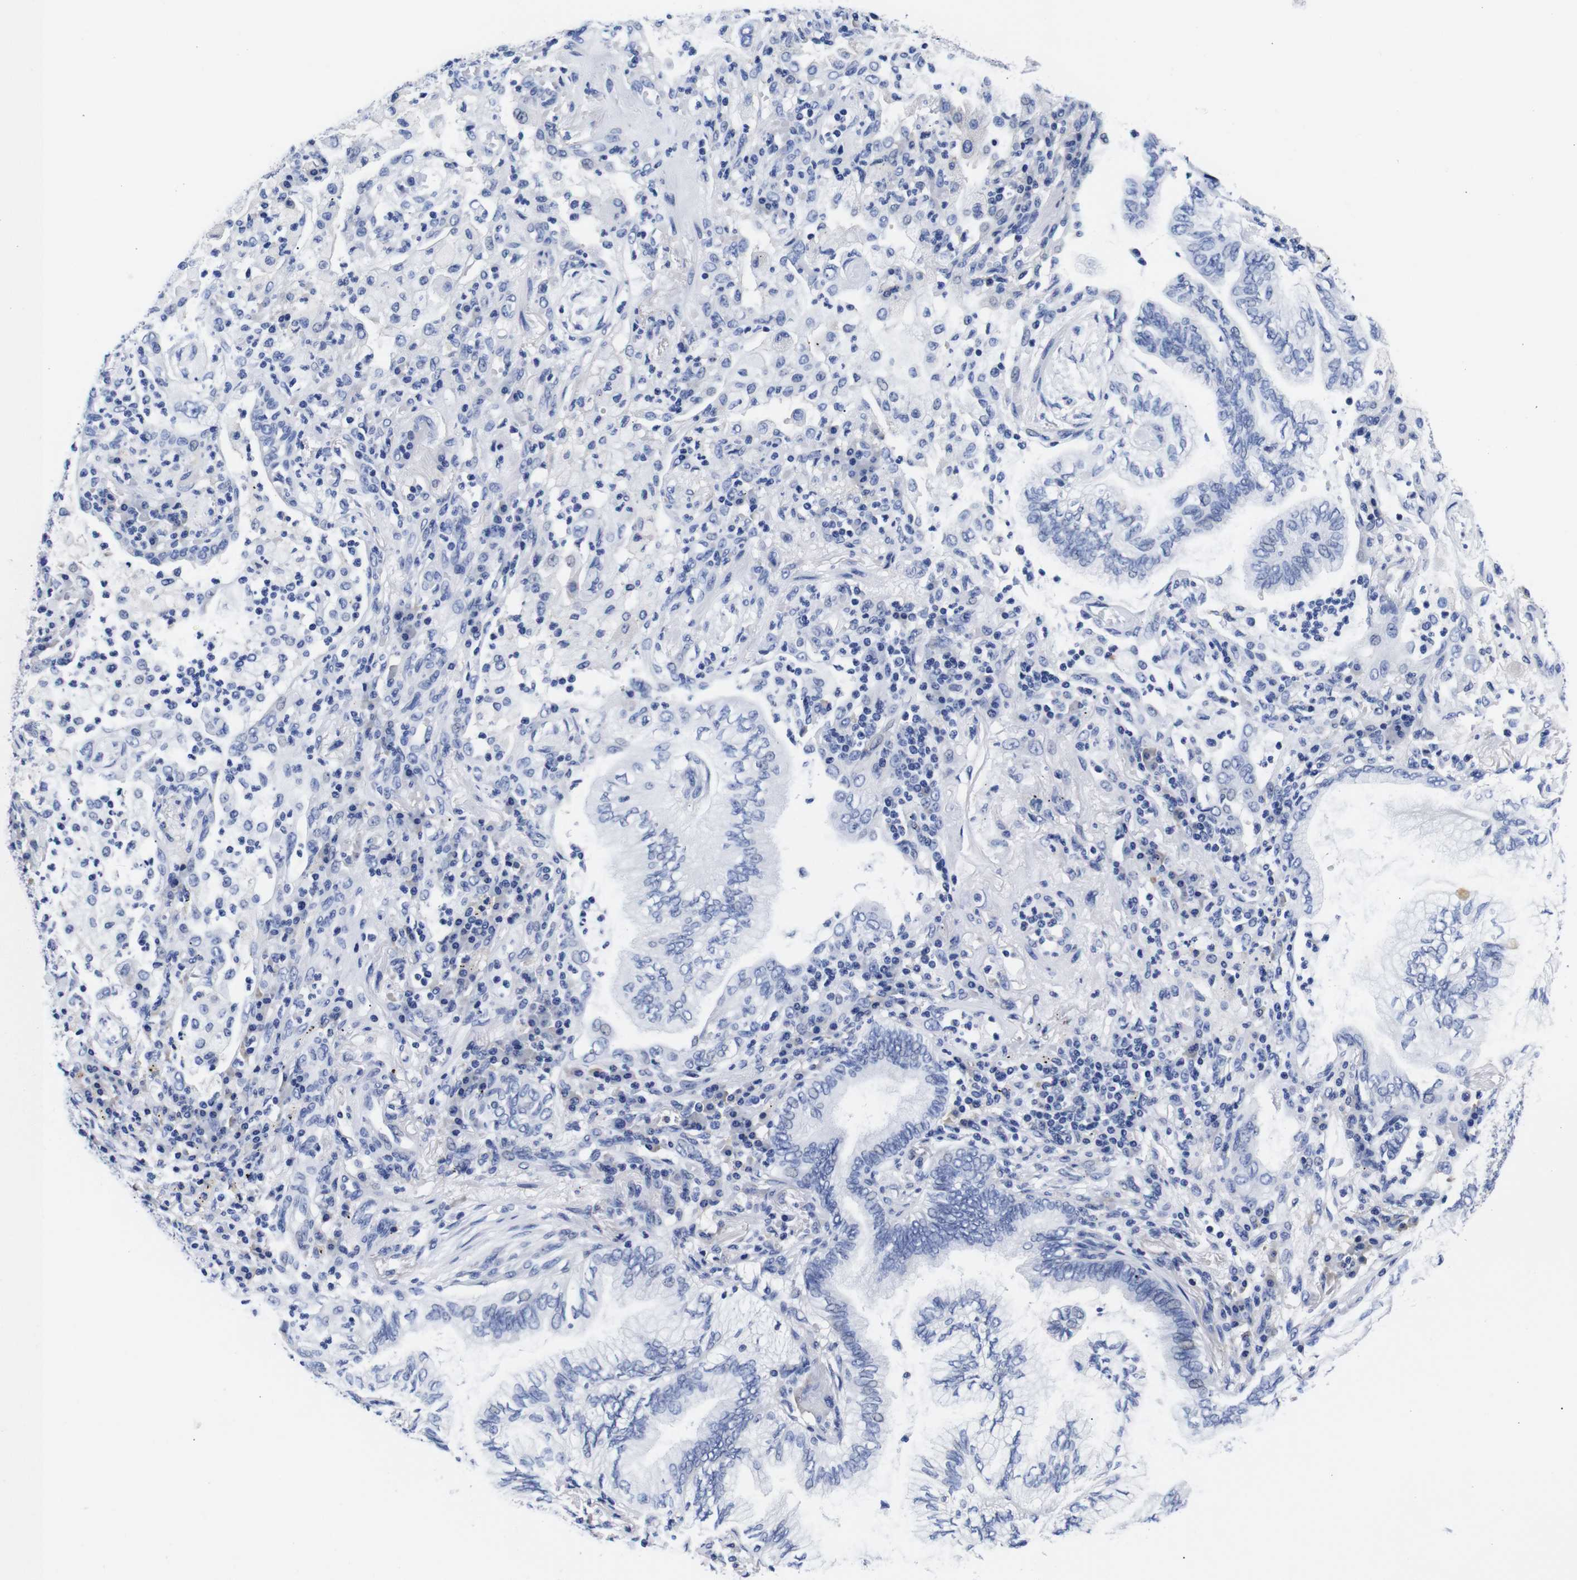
{"staining": {"intensity": "negative", "quantity": "none", "location": "none"}, "tissue": "lung cancer", "cell_type": "Tumor cells", "image_type": "cancer", "snomed": [{"axis": "morphology", "description": "Normal tissue, NOS"}, {"axis": "morphology", "description": "Adenocarcinoma, NOS"}, {"axis": "topography", "description": "Bronchus"}, {"axis": "topography", "description": "Lung"}], "caption": "This is an immunohistochemistry (IHC) photomicrograph of human lung adenocarcinoma. There is no staining in tumor cells.", "gene": "CLEC4G", "patient": {"sex": "female", "age": 70}}